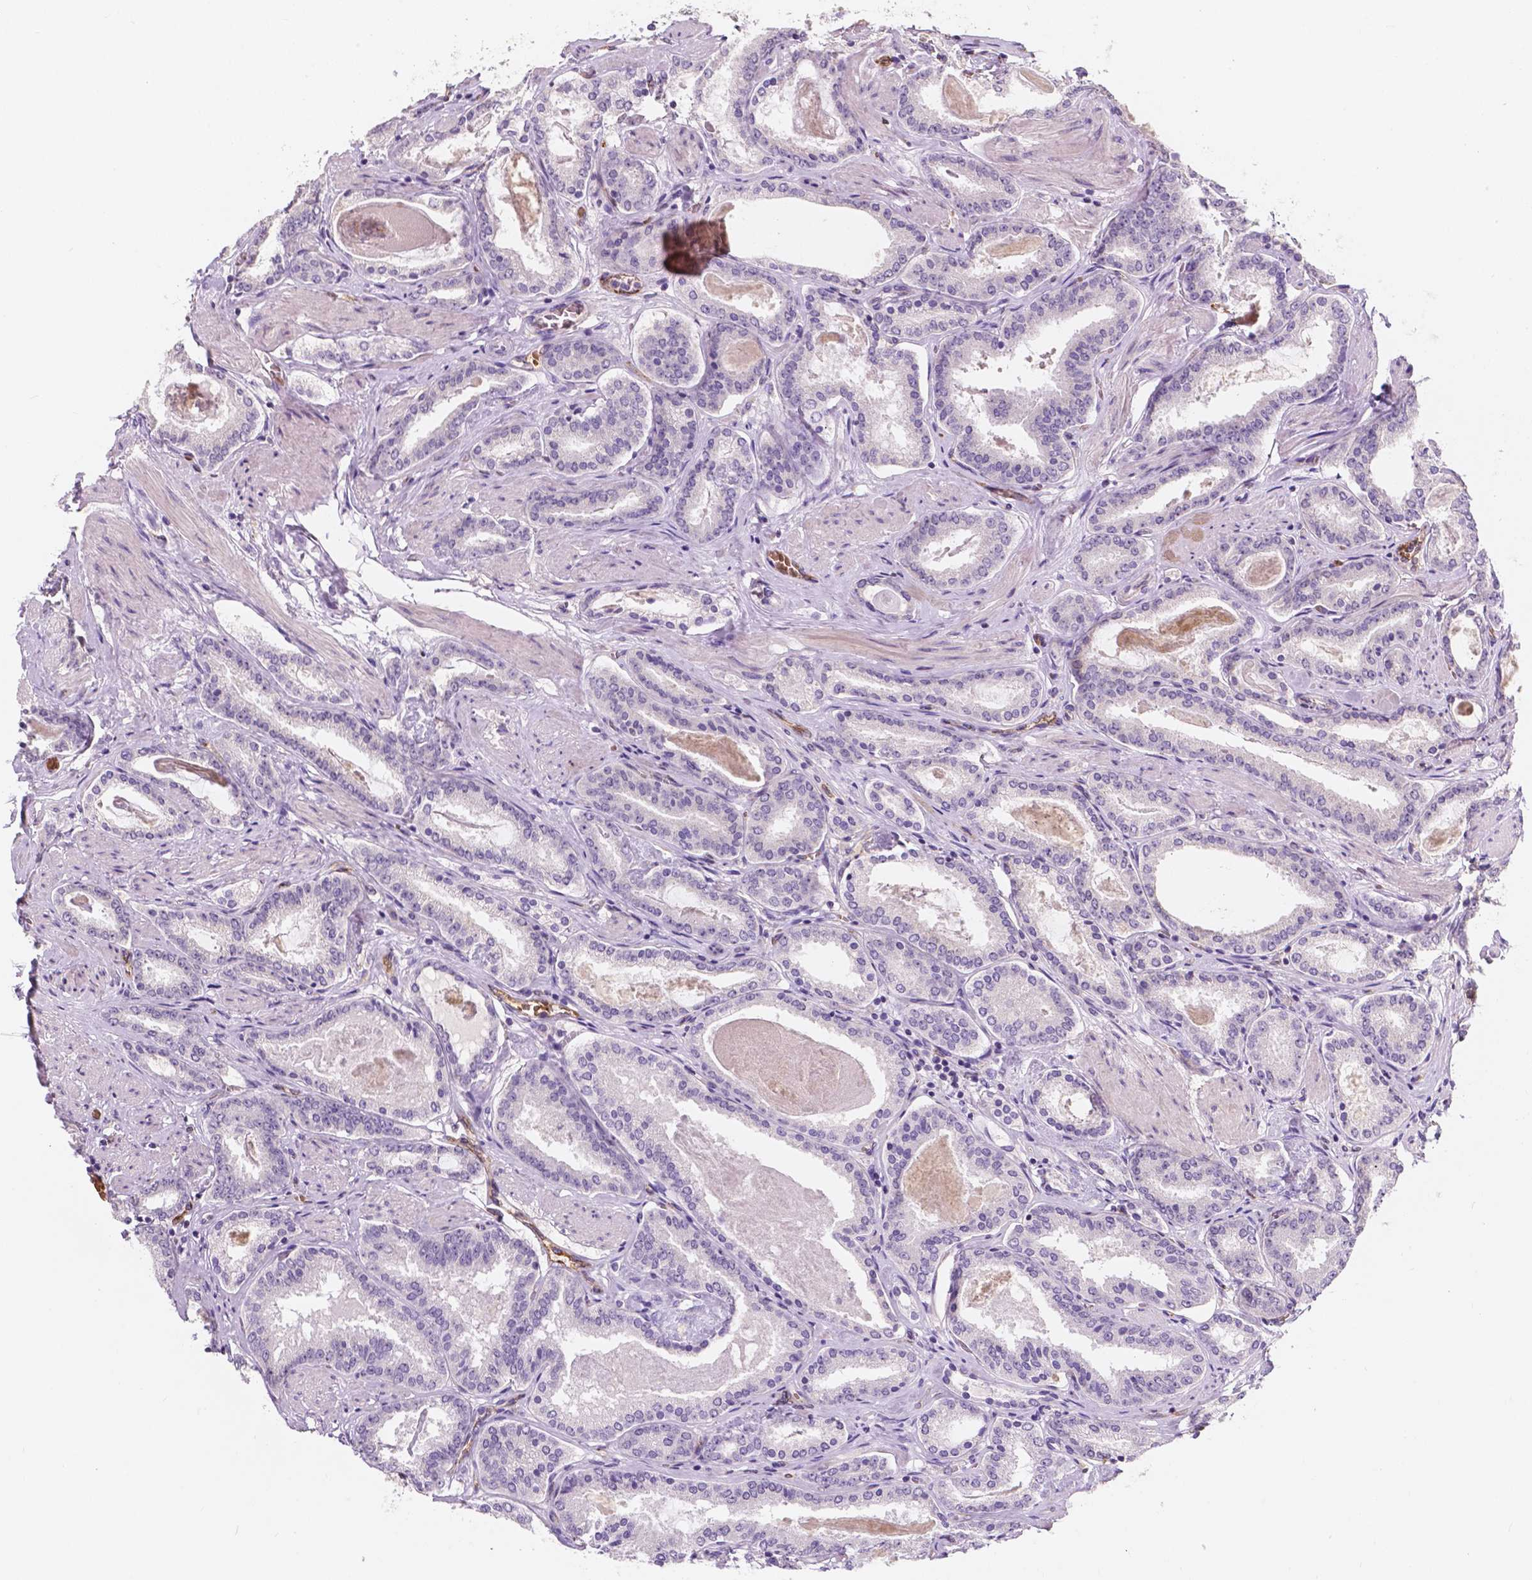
{"staining": {"intensity": "negative", "quantity": "none", "location": "none"}, "tissue": "prostate cancer", "cell_type": "Tumor cells", "image_type": "cancer", "snomed": [{"axis": "morphology", "description": "Adenocarcinoma, High grade"}, {"axis": "topography", "description": "Prostate"}], "caption": "Tumor cells show no significant staining in prostate adenocarcinoma (high-grade). The staining is performed using DAB (3,3'-diaminobenzidine) brown chromogen with nuclei counter-stained in using hematoxylin.", "gene": "SLC22A4", "patient": {"sex": "male", "age": 63}}